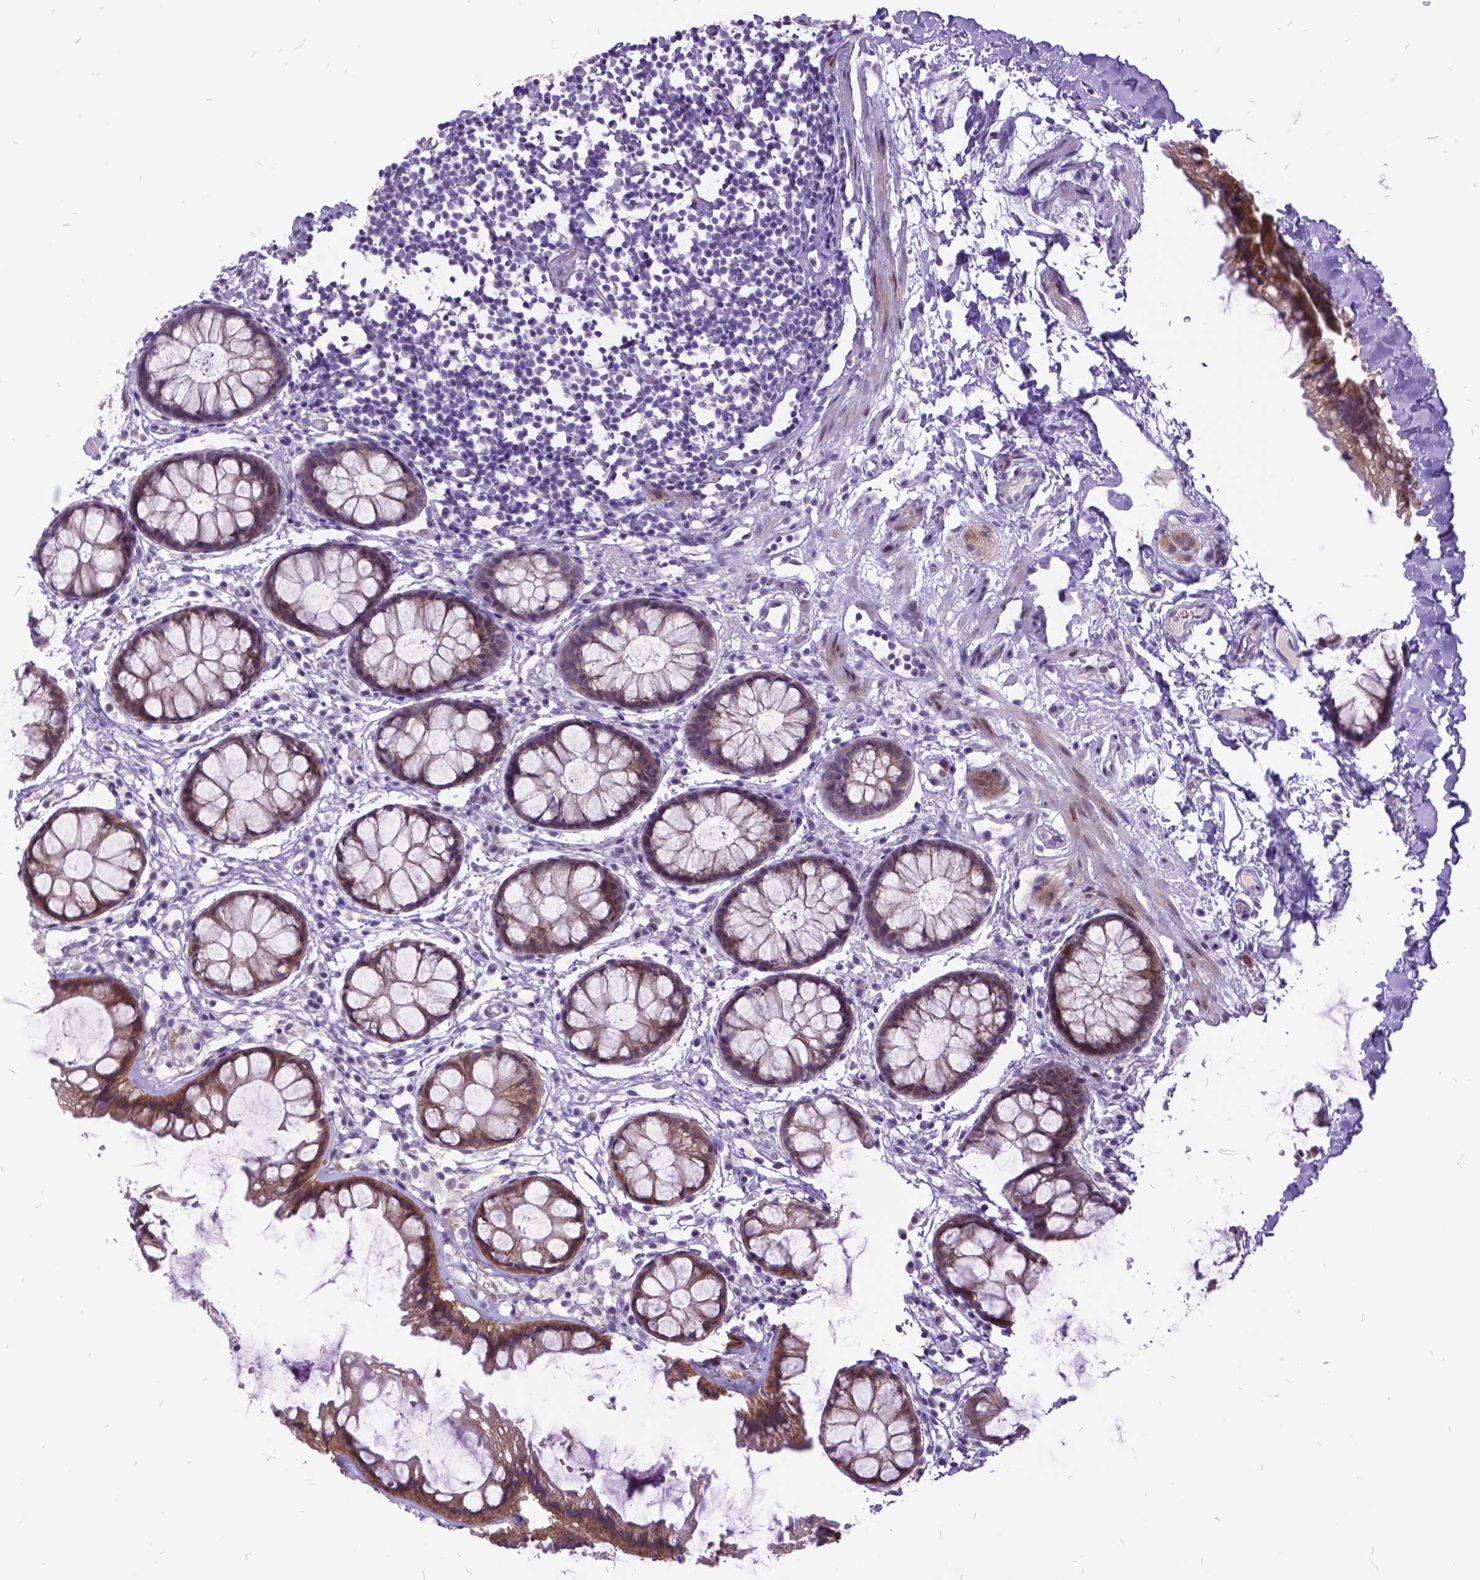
{"staining": {"intensity": "strong", "quantity": "<25%", "location": "cytoplasmic/membranous"}, "tissue": "rectum", "cell_type": "Glandular cells", "image_type": "normal", "snomed": [{"axis": "morphology", "description": "Normal tissue, NOS"}, {"axis": "topography", "description": "Rectum"}], "caption": "Rectum stained for a protein exhibits strong cytoplasmic/membranous positivity in glandular cells. Ihc stains the protein in brown and the nuclei are stained blue.", "gene": "ITGB6", "patient": {"sex": "female", "age": 62}}